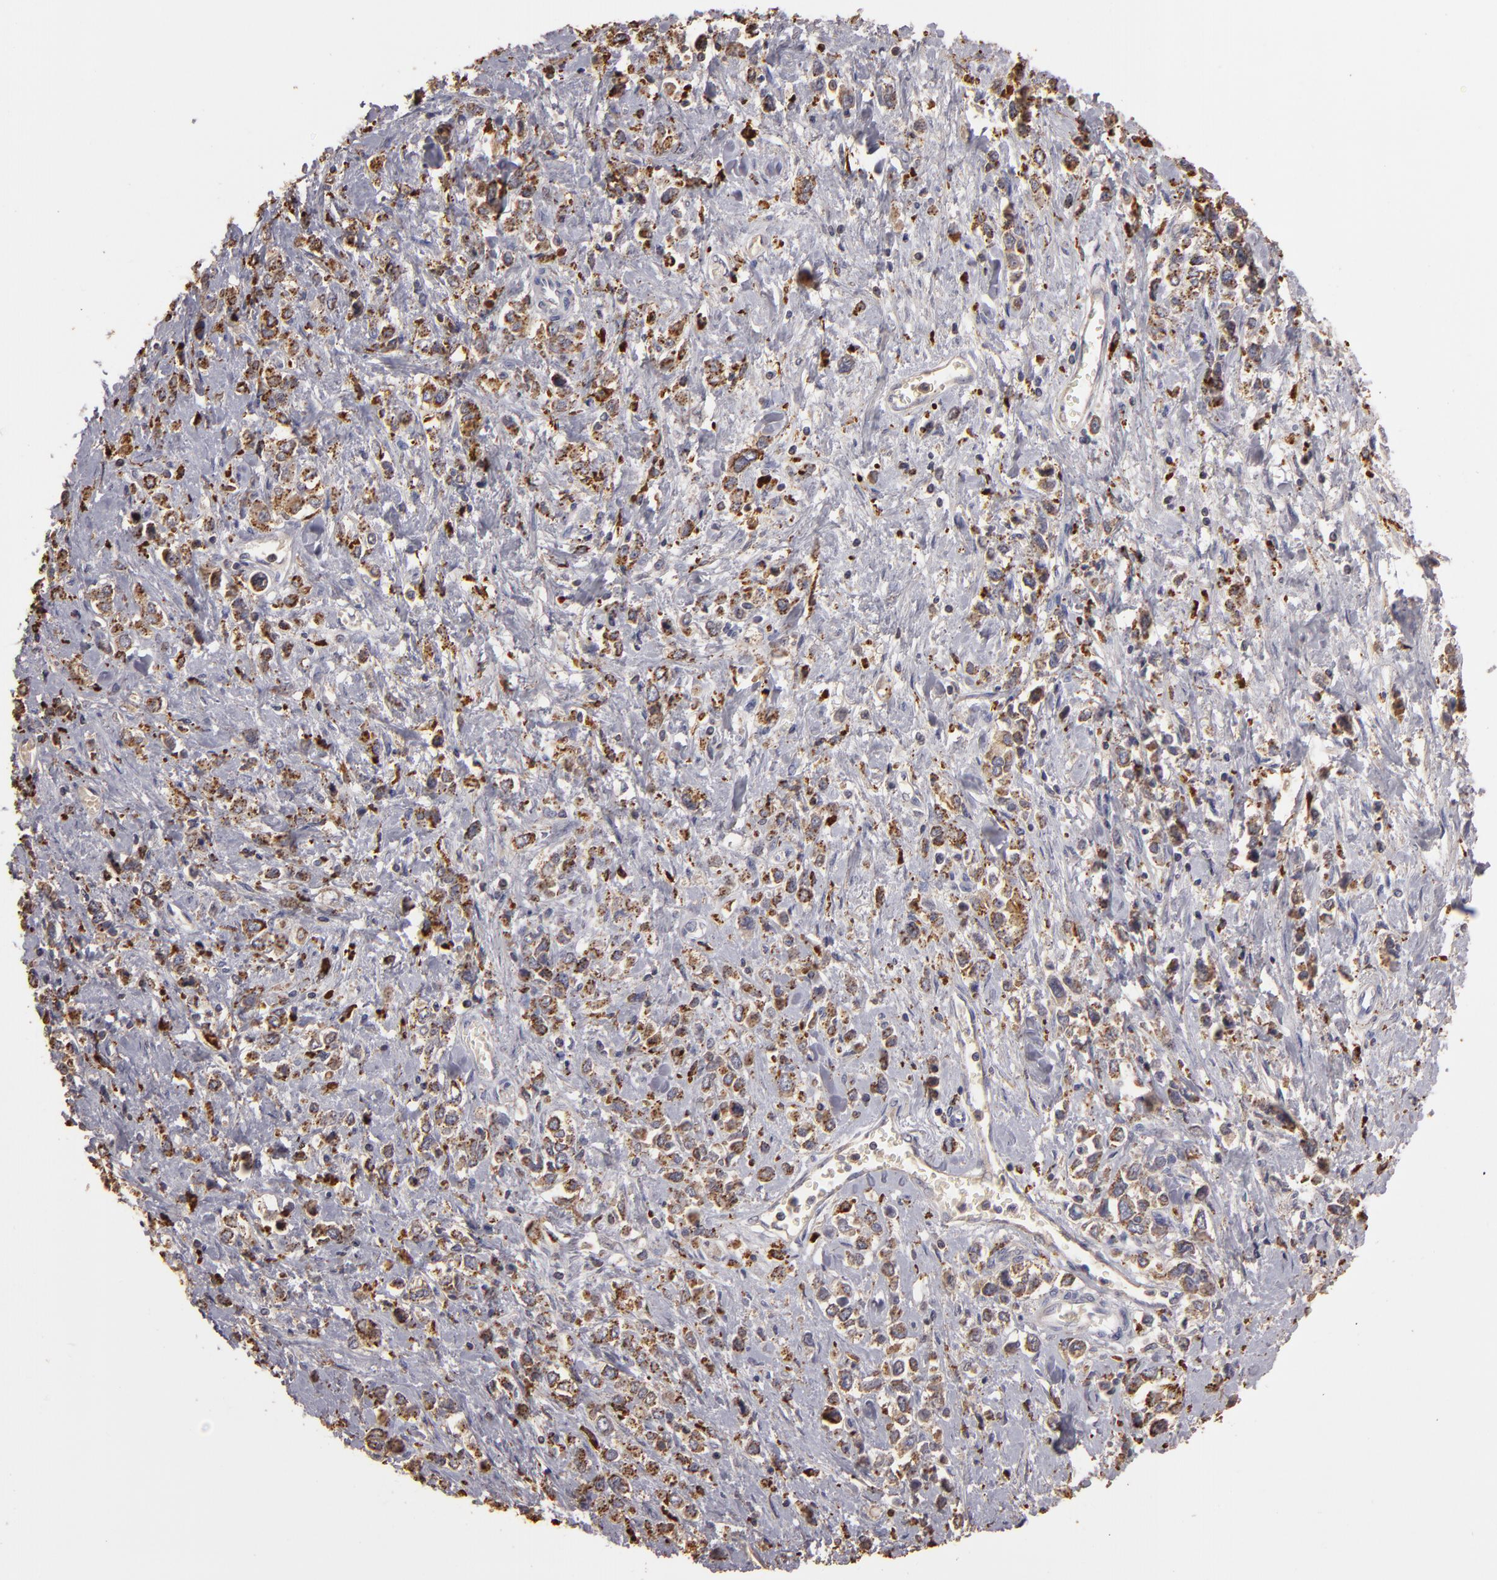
{"staining": {"intensity": "moderate", "quantity": ">75%", "location": "cytoplasmic/membranous"}, "tissue": "stomach cancer", "cell_type": "Tumor cells", "image_type": "cancer", "snomed": [{"axis": "morphology", "description": "Adenocarcinoma, NOS"}, {"axis": "topography", "description": "Stomach, upper"}], "caption": "Brown immunohistochemical staining in human adenocarcinoma (stomach) demonstrates moderate cytoplasmic/membranous positivity in approximately >75% of tumor cells.", "gene": "TRAF1", "patient": {"sex": "male", "age": 76}}